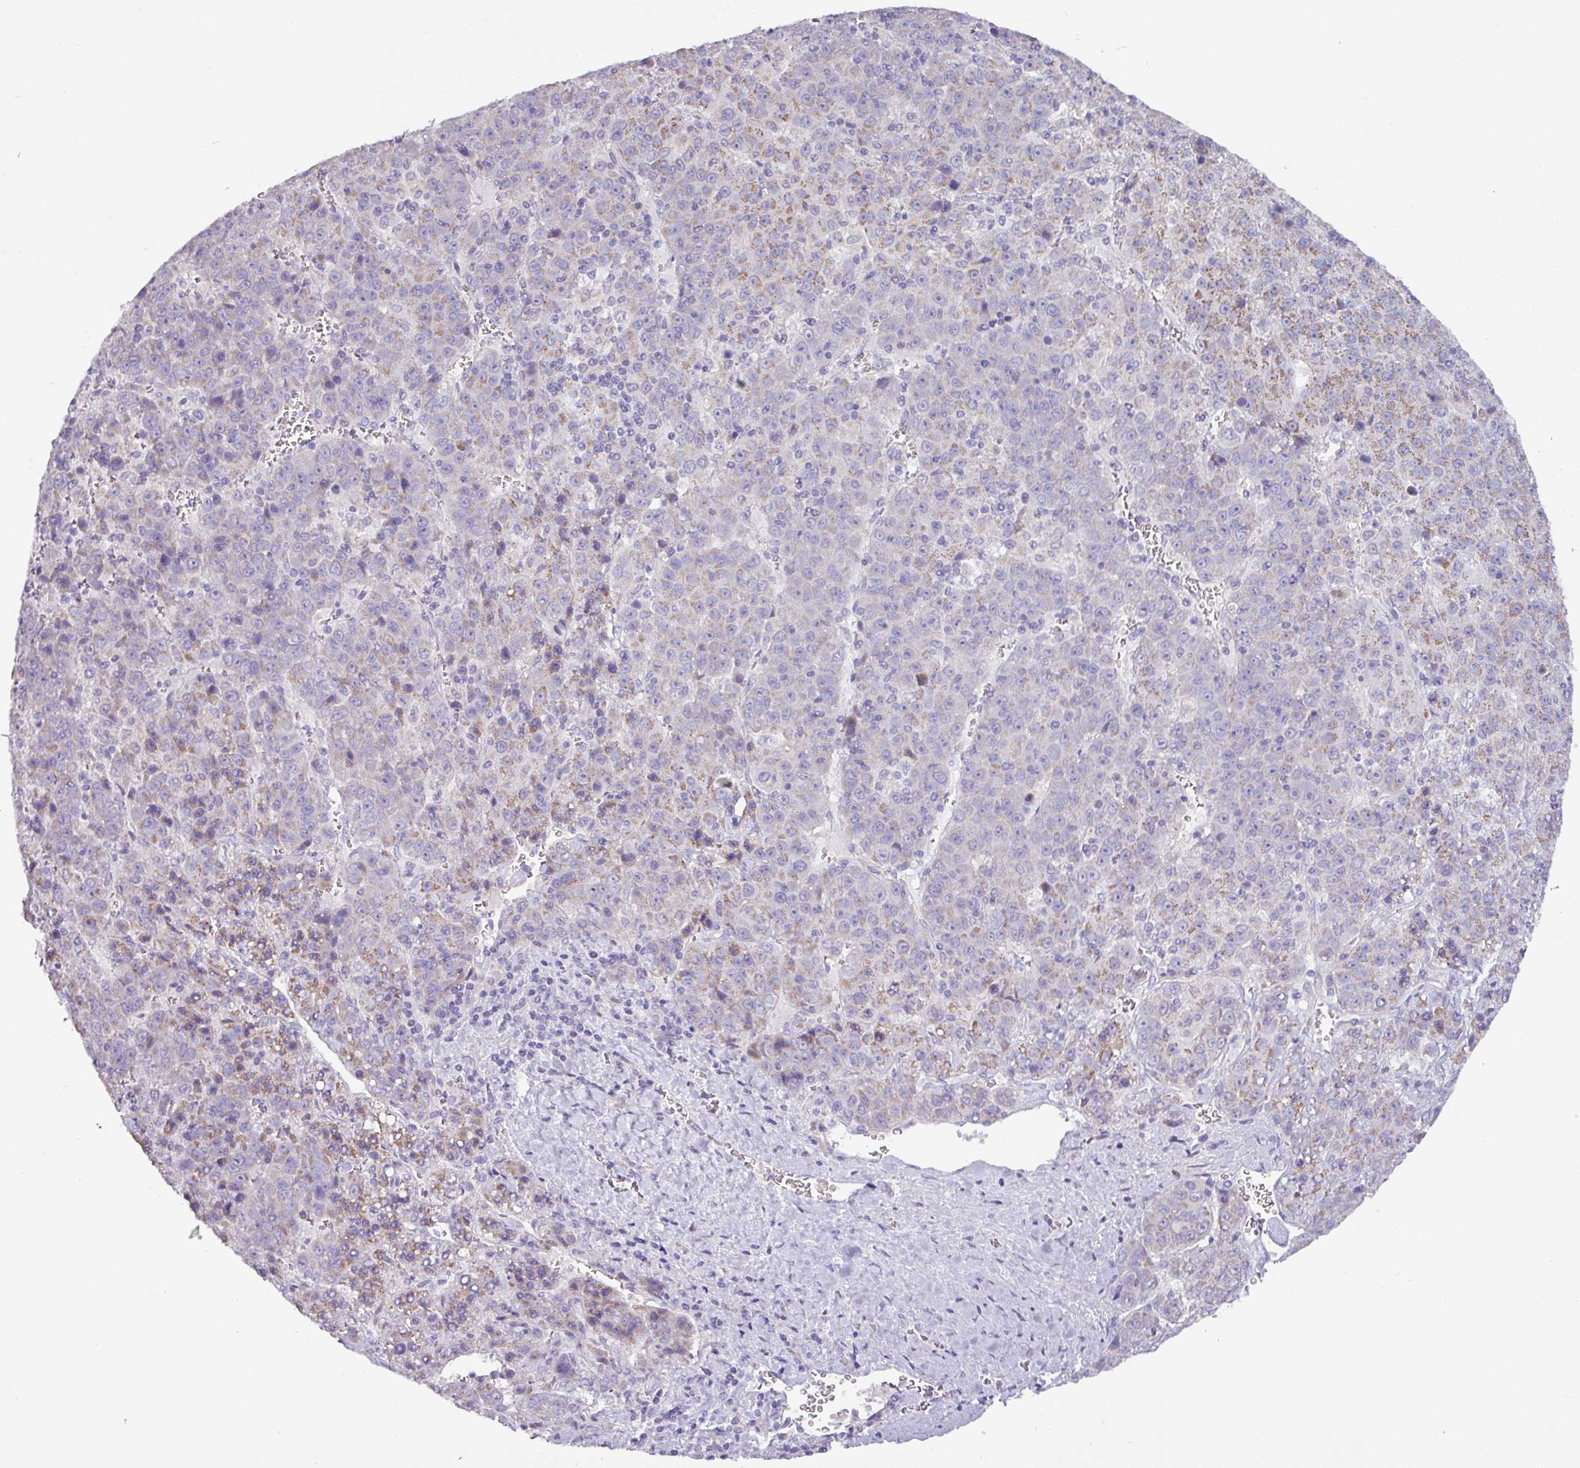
{"staining": {"intensity": "moderate", "quantity": "25%-75%", "location": "cytoplasmic/membranous"}, "tissue": "liver cancer", "cell_type": "Tumor cells", "image_type": "cancer", "snomed": [{"axis": "morphology", "description": "Carcinoma, Hepatocellular, NOS"}, {"axis": "topography", "description": "Liver"}], "caption": "Moderate cytoplasmic/membranous expression for a protein is identified in approximately 25%-75% of tumor cells of hepatocellular carcinoma (liver) using IHC.", "gene": "RGS16", "patient": {"sex": "female", "age": 53}}